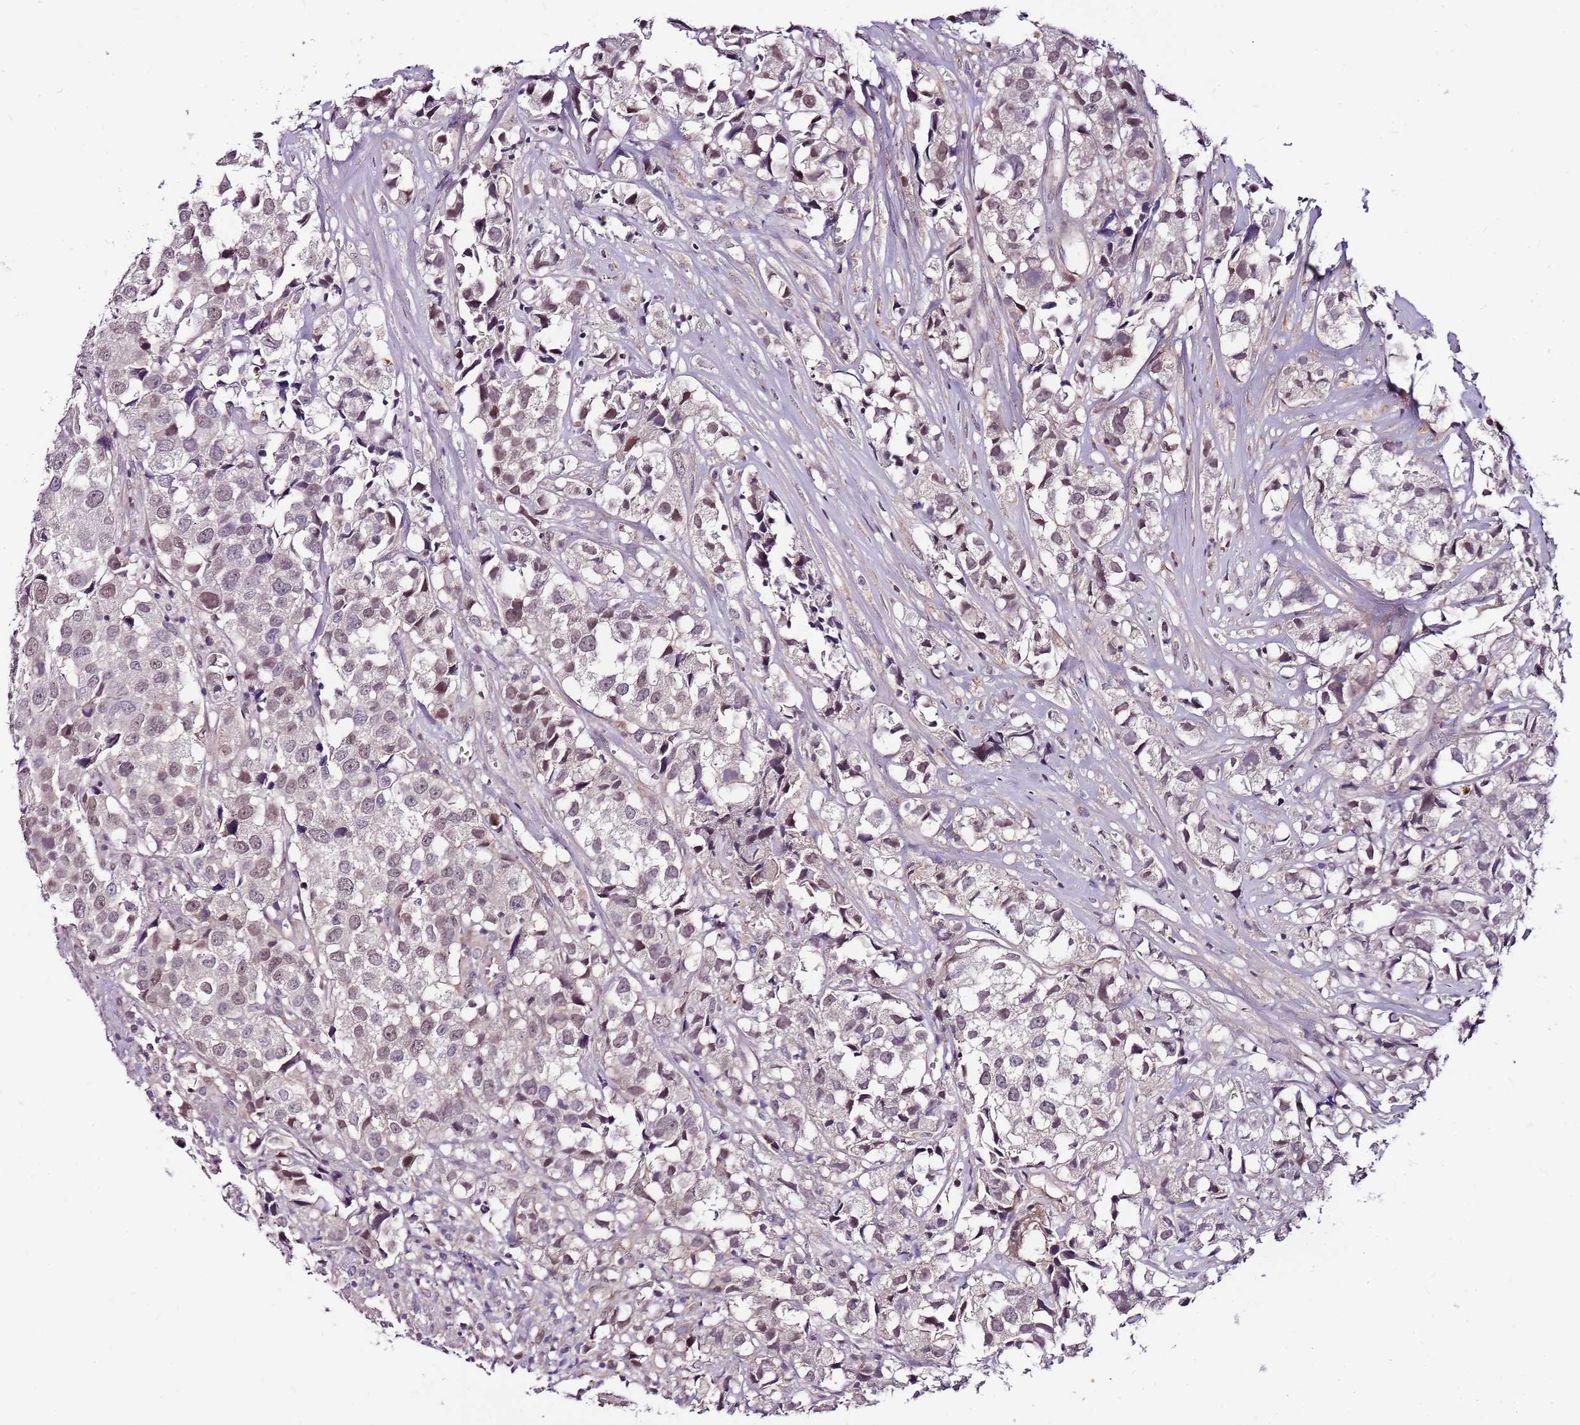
{"staining": {"intensity": "weak", "quantity": "25%-75%", "location": "nuclear"}, "tissue": "urothelial cancer", "cell_type": "Tumor cells", "image_type": "cancer", "snomed": [{"axis": "morphology", "description": "Urothelial carcinoma, High grade"}, {"axis": "topography", "description": "Urinary bladder"}], "caption": "An image of urothelial cancer stained for a protein shows weak nuclear brown staining in tumor cells.", "gene": "POLE3", "patient": {"sex": "female", "age": 75}}